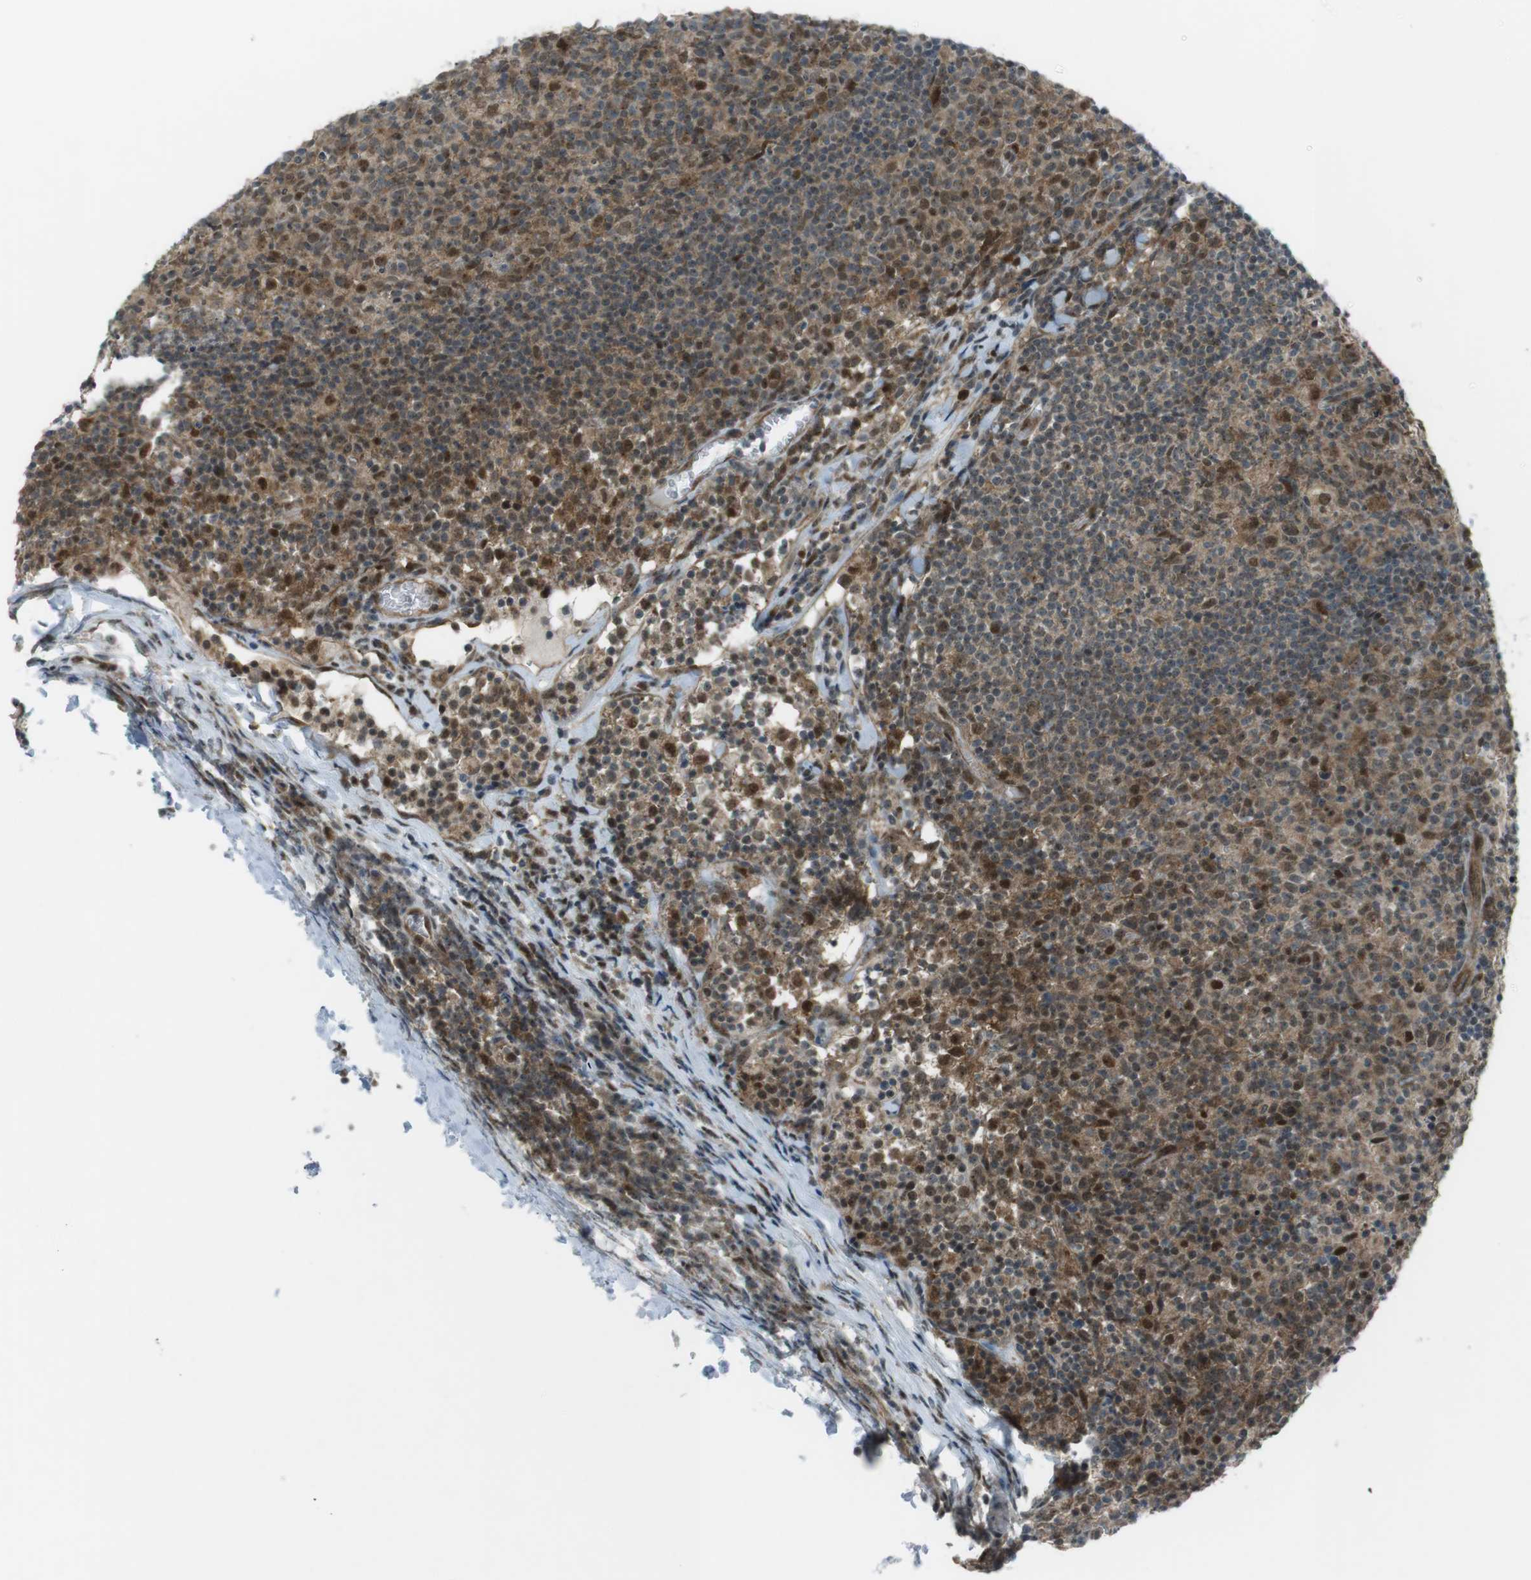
{"staining": {"intensity": "strong", "quantity": ">75%", "location": "cytoplasmic/membranous,nuclear"}, "tissue": "lymph node", "cell_type": "Germinal center cells", "image_type": "normal", "snomed": [{"axis": "morphology", "description": "Normal tissue, NOS"}, {"axis": "morphology", "description": "Inflammation, NOS"}, {"axis": "topography", "description": "Lymph node"}], "caption": "A high amount of strong cytoplasmic/membranous,nuclear expression is appreciated in approximately >75% of germinal center cells in unremarkable lymph node.", "gene": "CSNK1D", "patient": {"sex": "male", "age": 55}}